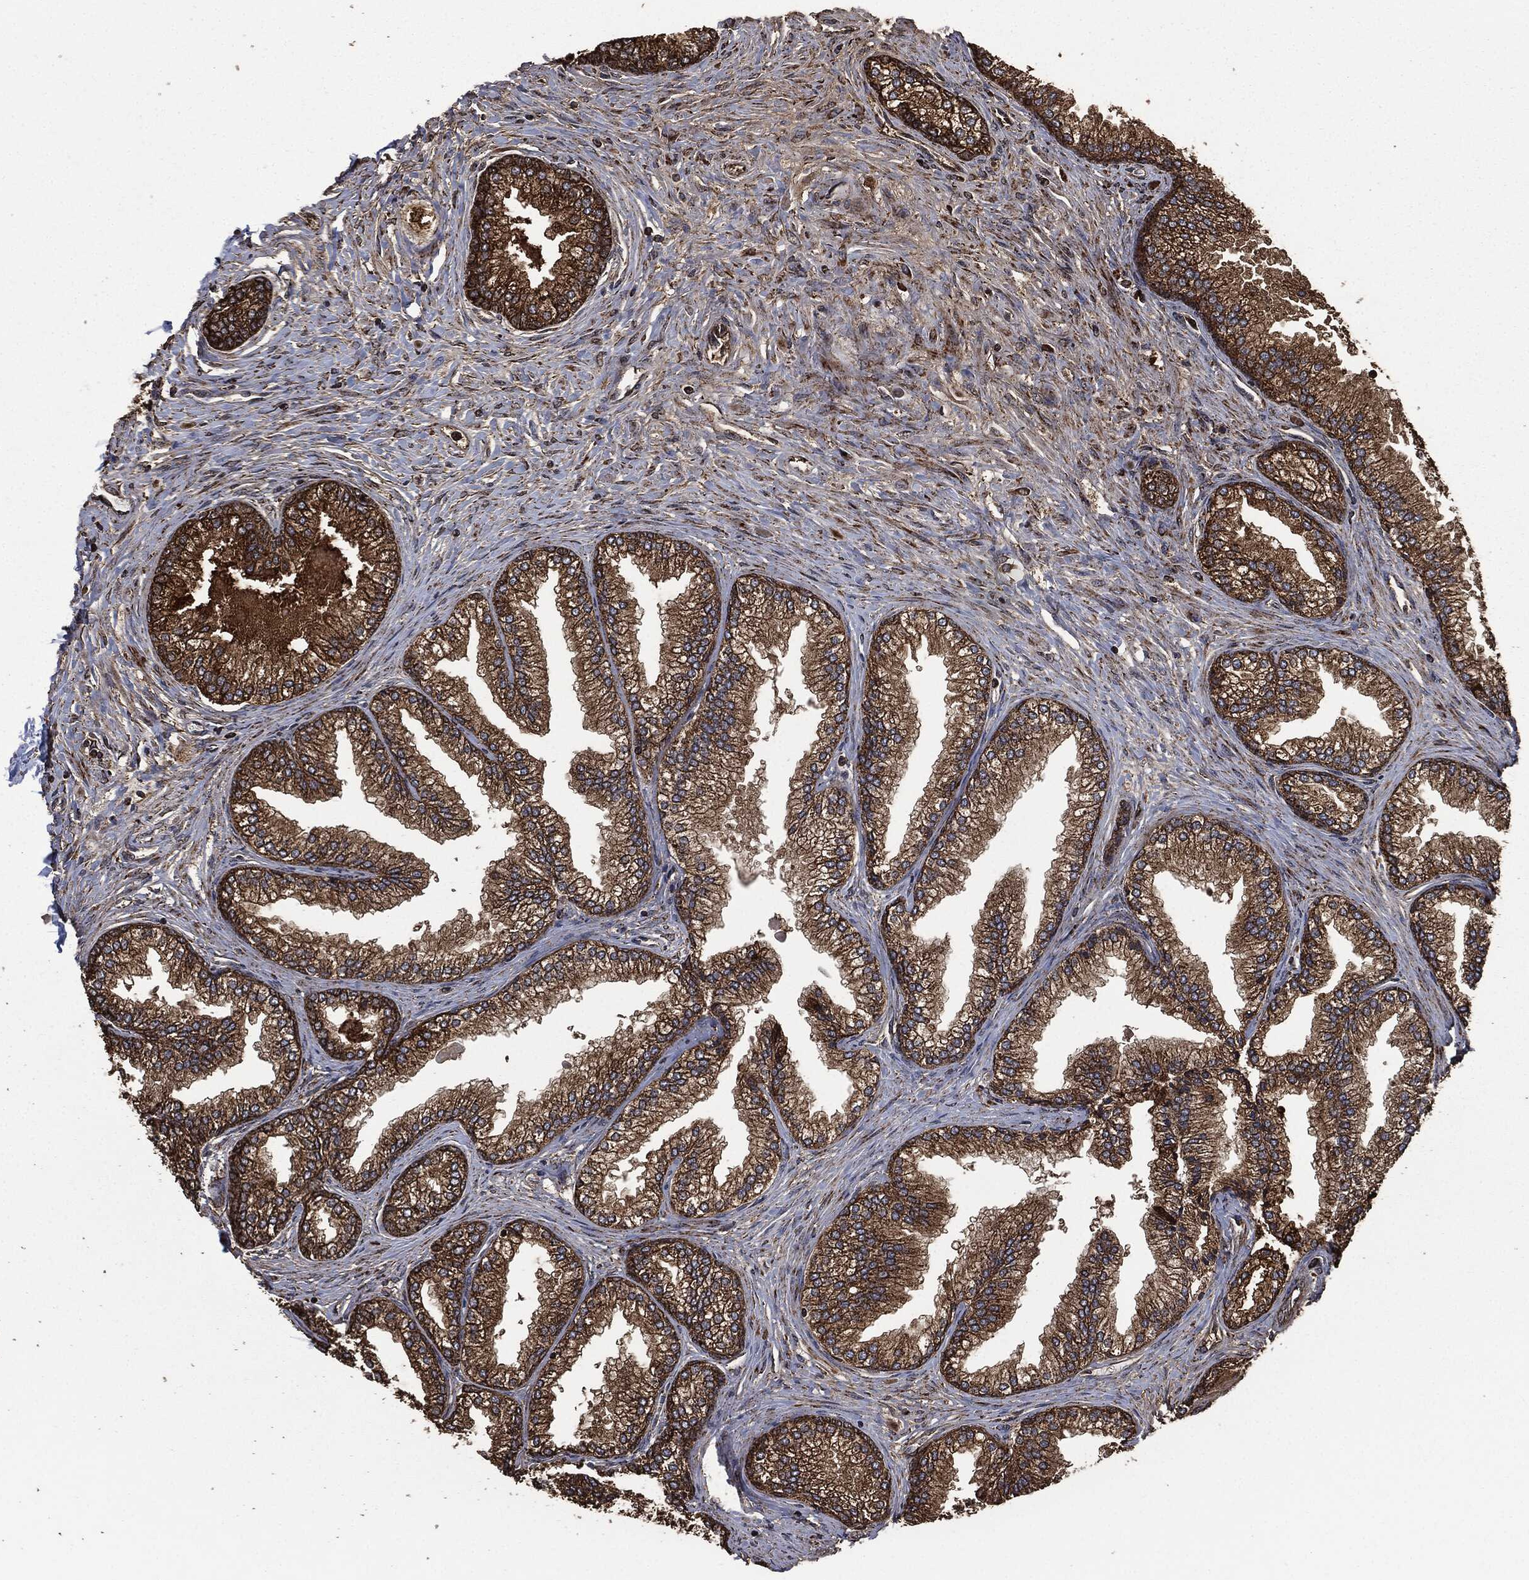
{"staining": {"intensity": "strong", "quantity": ">75%", "location": "cytoplasmic/membranous"}, "tissue": "prostate", "cell_type": "Glandular cells", "image_type": "normal", "snomed": [{"axis": "morphology", "description": "Normal tissue, NOS"}, {"axis": "topography", "description": "Prostate"}], "caption": "Immunohistochemistry micrograph of benign prostate: prostate stained using immunohistochemistry (IHC) shows high levels of strong protein expression localized specifically in the cytoplasmic/membranous of glandular cells, appearing as a cytoplasmic/membranous brown color.", "gene": "LIG3", "patient": {"sex": "male", "age": 72}}